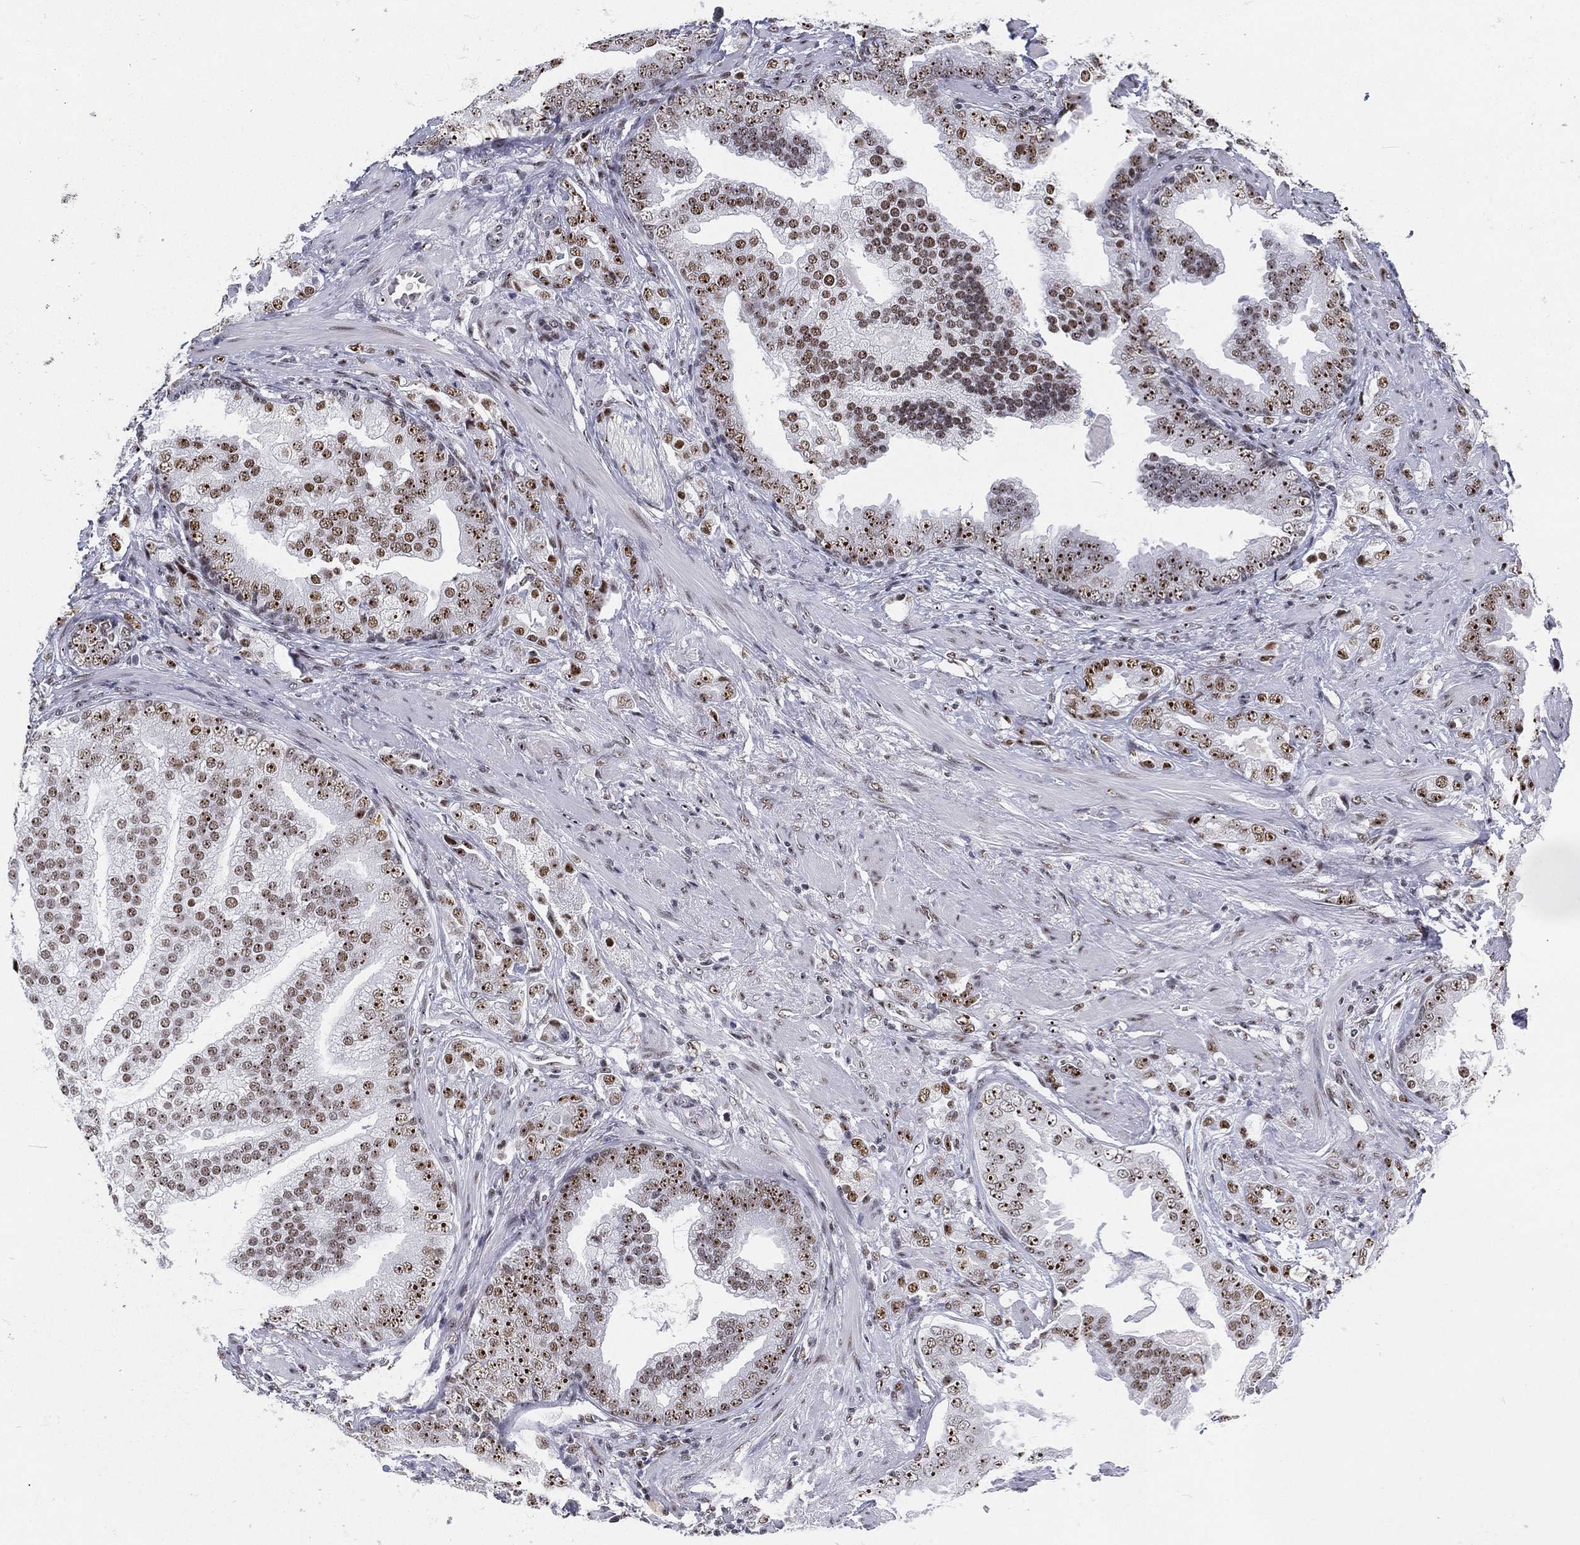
{"staining": {"intensity": "moderate", "quantity": ">75%", "location": "nuclear"}, "tissue": "prostate cancer", "cell_type": "Tumor cells", "image_type": "cancer", "snomed": [{"axis": "morphology", "description": "Adenocarcinoma, NOS"}, {"axis": "topography", "description": "Prostate"}], "caption": "Protein expression analysis of prostate cancer reveals moderate nuclear expression in approximately >75% of tumor cells.", "gene": "MAPK8IP1", "patient": {"sex": "male", "age": 57}}